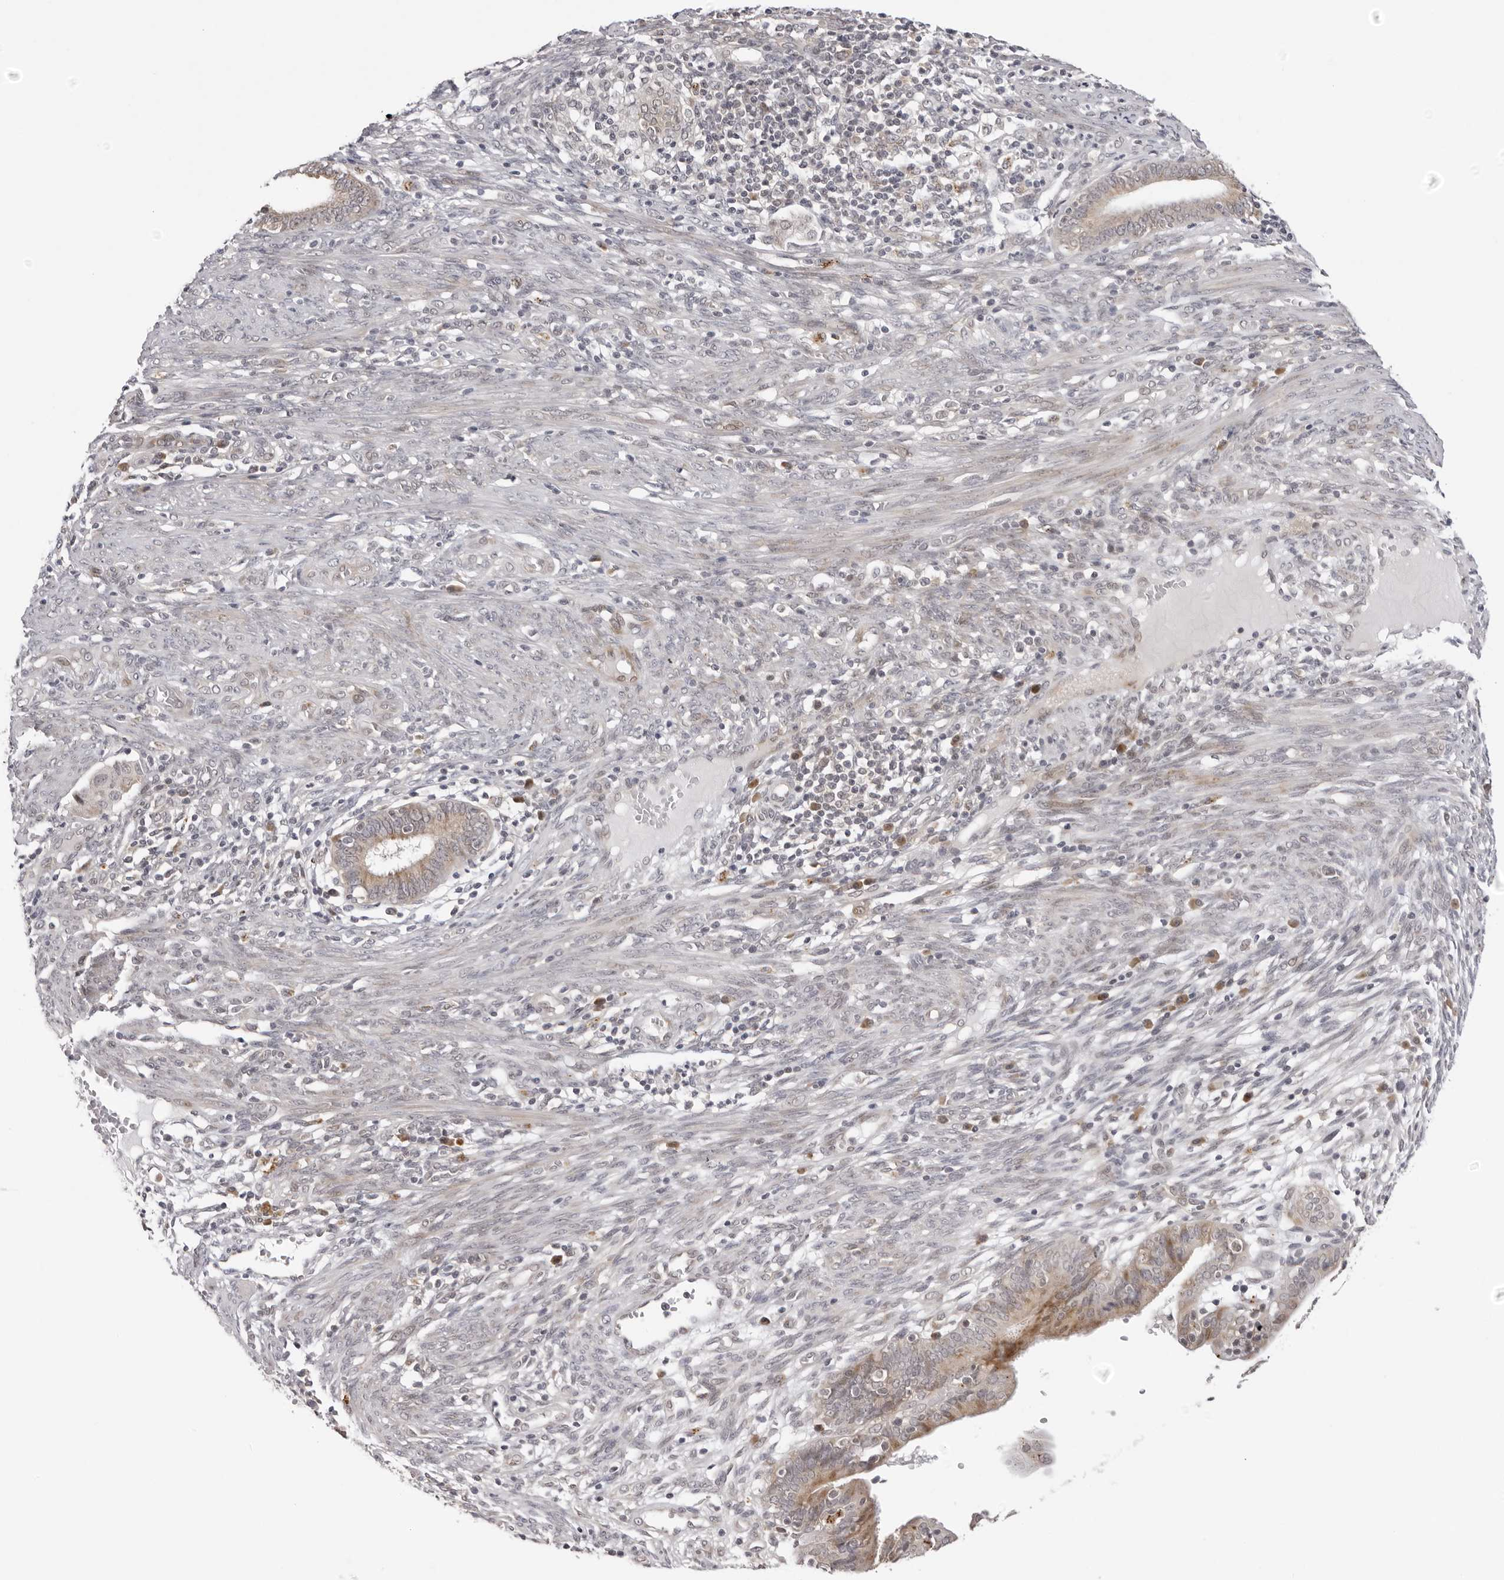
{"staining": {"intensity": "weak", "quantity": "<25%", "location": "cytoplasmic/membranous"}, "tissue": "endometrial cancer", "cell_type": "Tumor cells", "image_type": "cancer", "snomed": [{"axis": "morphology", "description": "Adenocarcinoma, NOS"}, {"axis": "topography", "description": "Endometrium"}], "caption": "High magnification brightfield microscopy of endometrial adenocarcinoma stained with DAB (brown) and counterstained with hematoxylin (blue): tumor cells show no significant positivity.", "gene": "PRUNE1", "patient": {"sex": "female", "age": 51}}